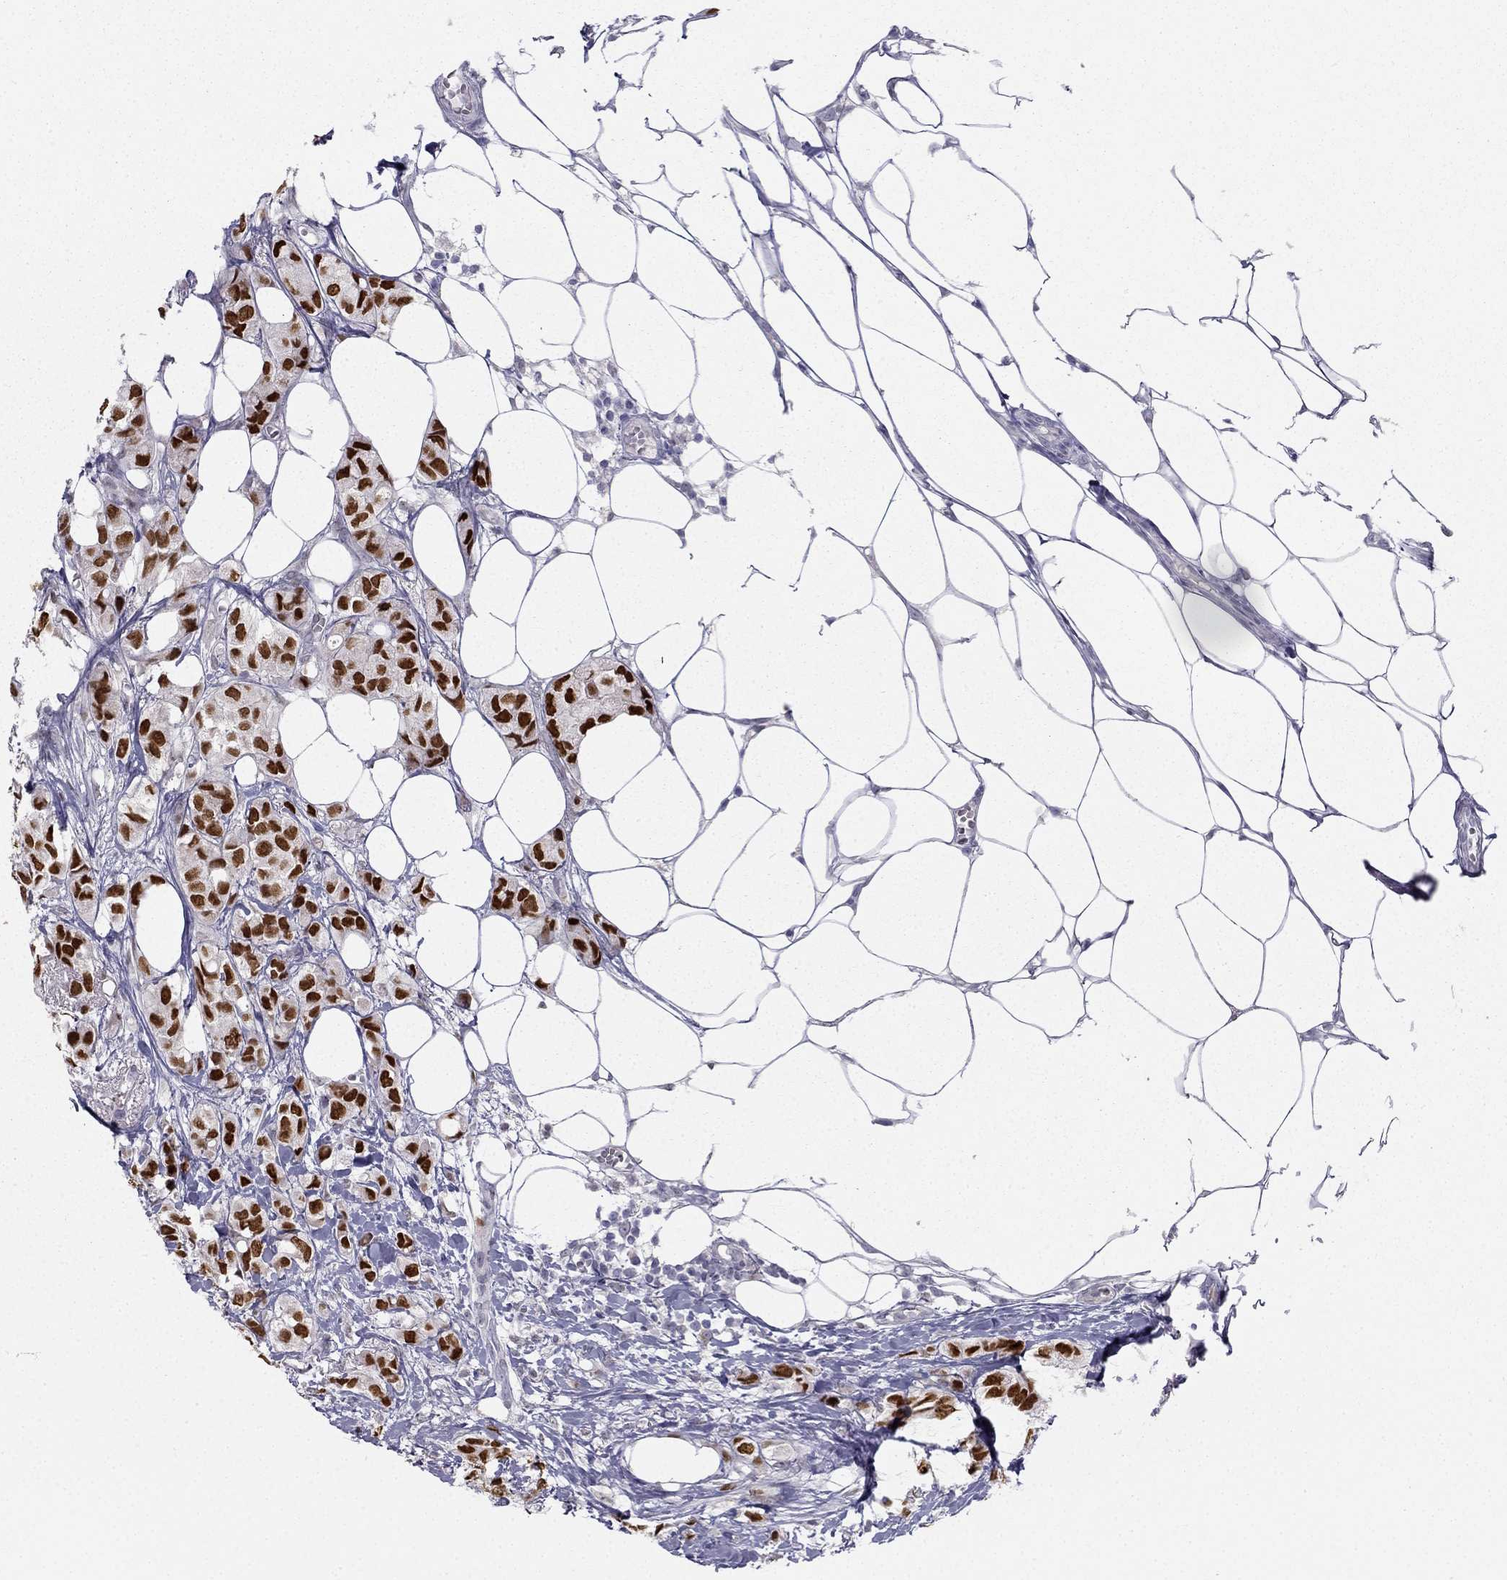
{"staining": {"intensity": "strong", "quantity": ">75%", "location": "nuclear"}, "tissue": "breast cancer", "cell_type": "Tumor cells", "image_type": "cancer", "snomed": [{"axis": "morphology", "description": "Duct carcinoma"}, {"axis": "topography", "description": "Breast"}], "caption": "Immunohistochemistry histopathology image of intraductal carcinoma (breast) stained for a protein (brown), which exhibits high levels of strong nuclear expression in about >75% of tumor cells.", "gene": "TRPS1", "patient": {"sex": "female", "age": 85}}